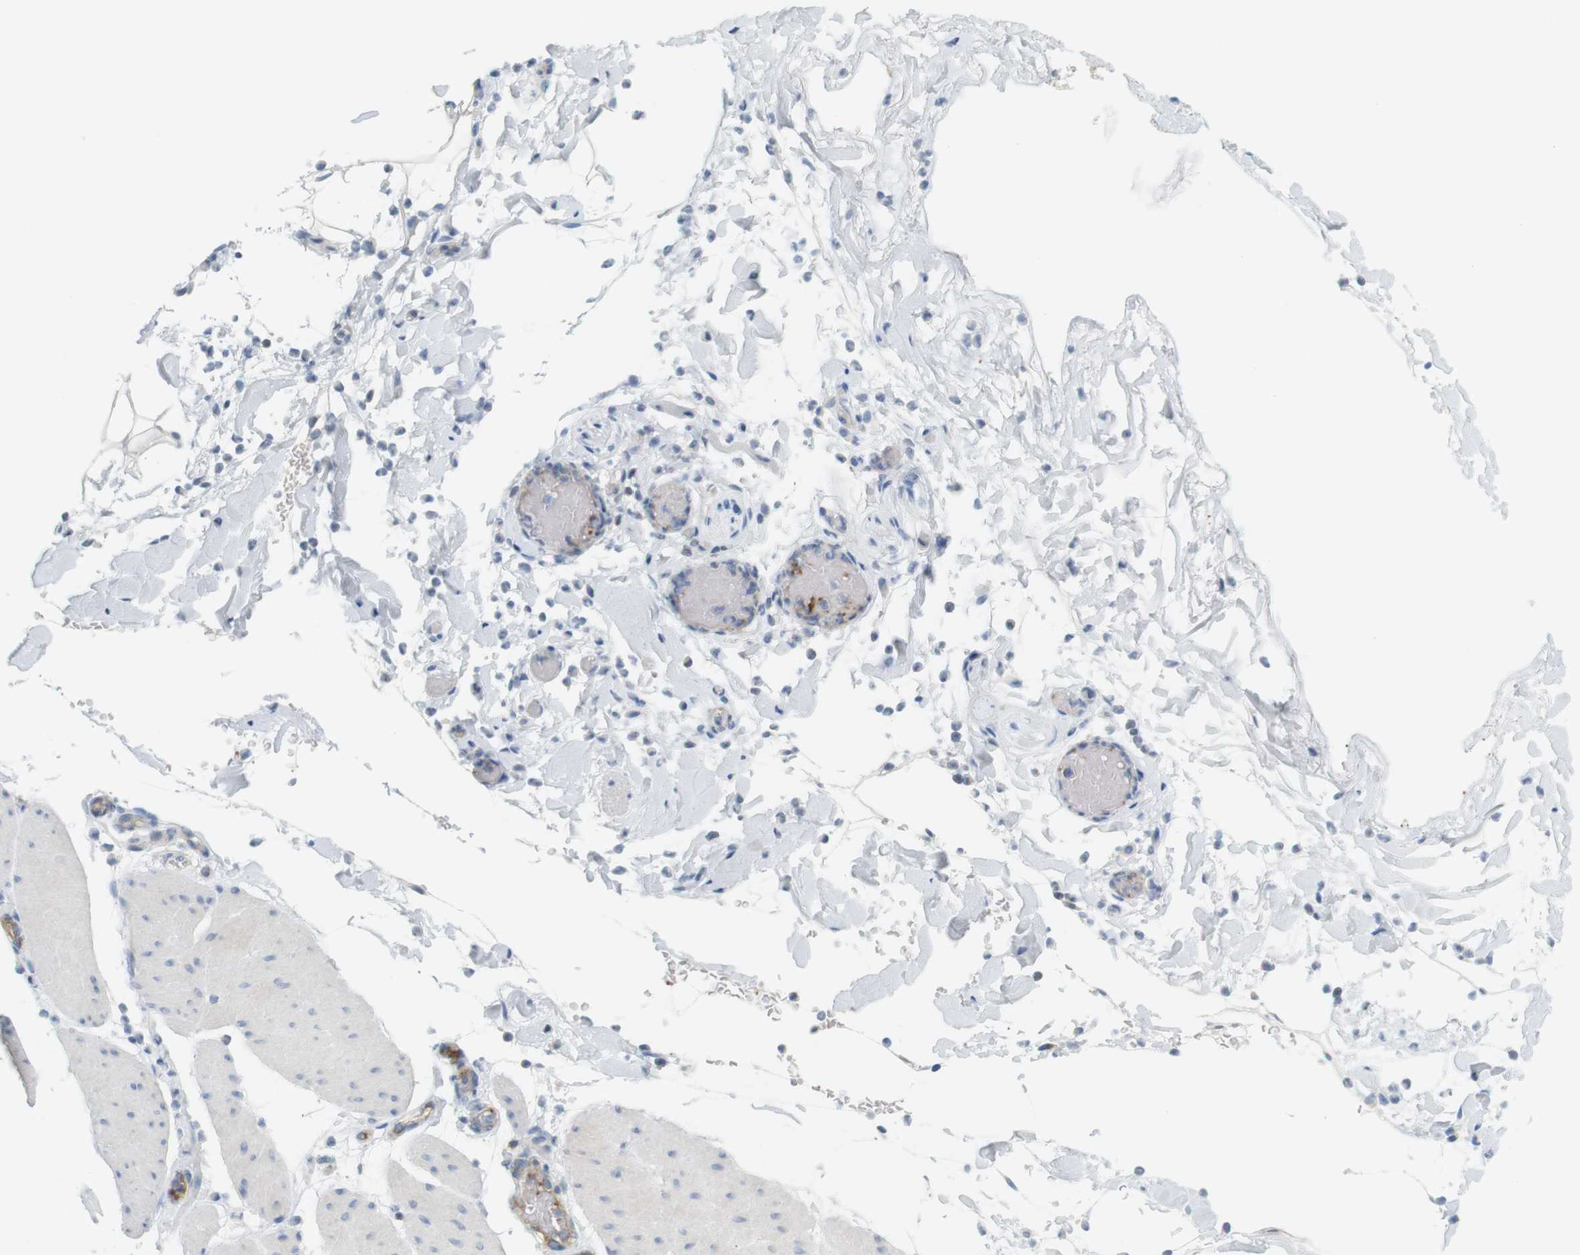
{"staining": {"intensity": "negative", "quantity": "none", "location": "none"}, "tissue": "smooth muscle", "cell_type": "Smooth muscle cells", "image_type": "normal", "snomed": [{"axis": "morphology", "description": "Normal tissue, NOS"}, {"axis": "topography", "description": "Smooth muscle"}, {"axis": "topography", "description": "Colon"}], "caption": "A histopathology image of smooth muscle stained for a protein reveals no brown staining in smooth muscle cells.", "gene": "F2R", "patient": {"sex": "male", "age": 67}}